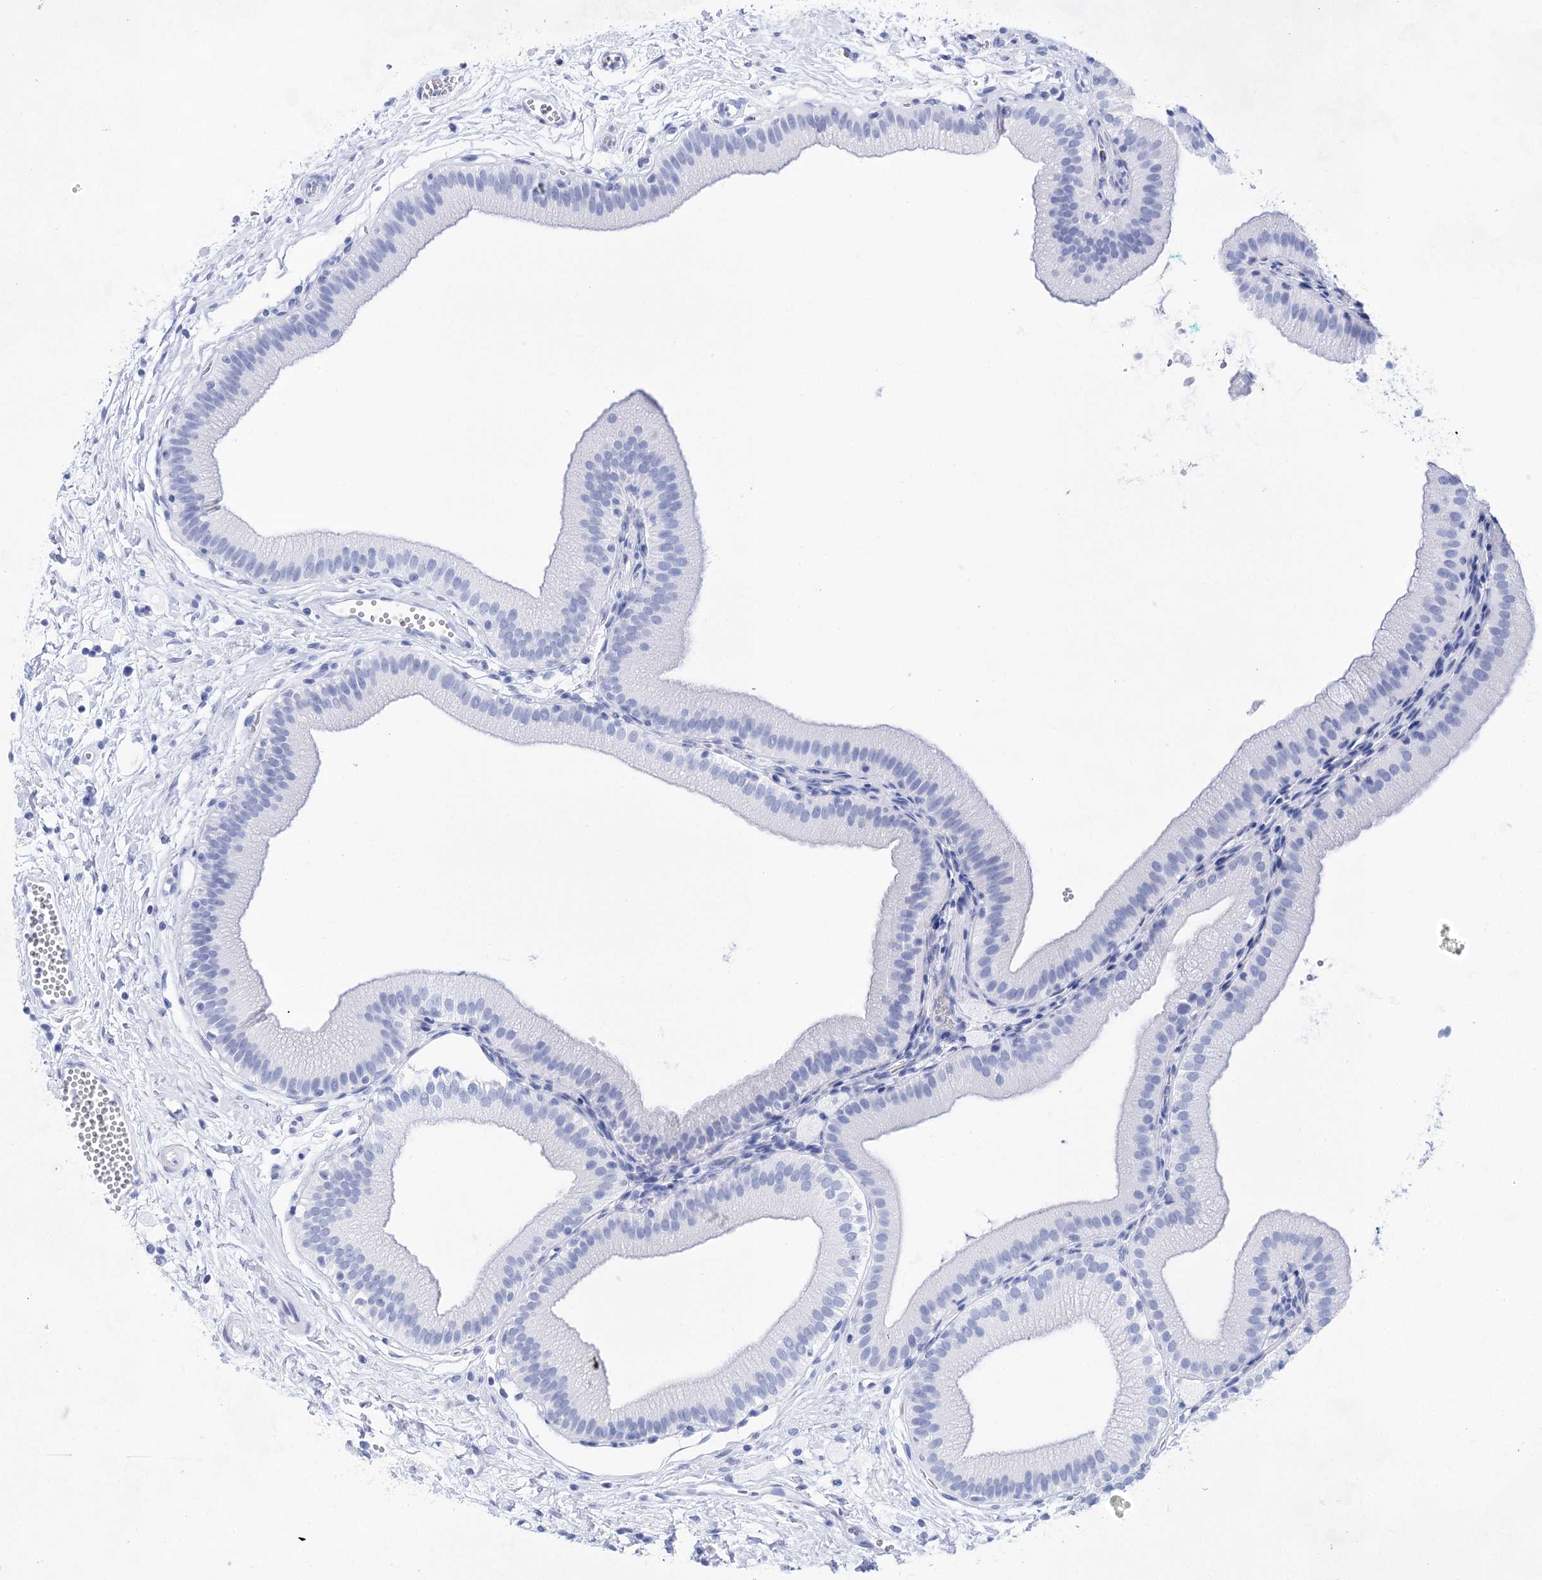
{"staining": {"intensity": "negative", "quantity": "none", "location": "none"}, "tissue": "gallbladder", "cell_type": "Glandular cells", "image_type": "normal", "snomed": [{"axis": "morphology", "description": "Normal tissue, NOS"}, {"axis": "topography", "description": "Gallbladder"}], "caption": "The IHC photomicrograph has no significant positivity in glandular cells of gallbladder.", "gene": "LALBA", "patient": {"sex": "male", "age": 55}}